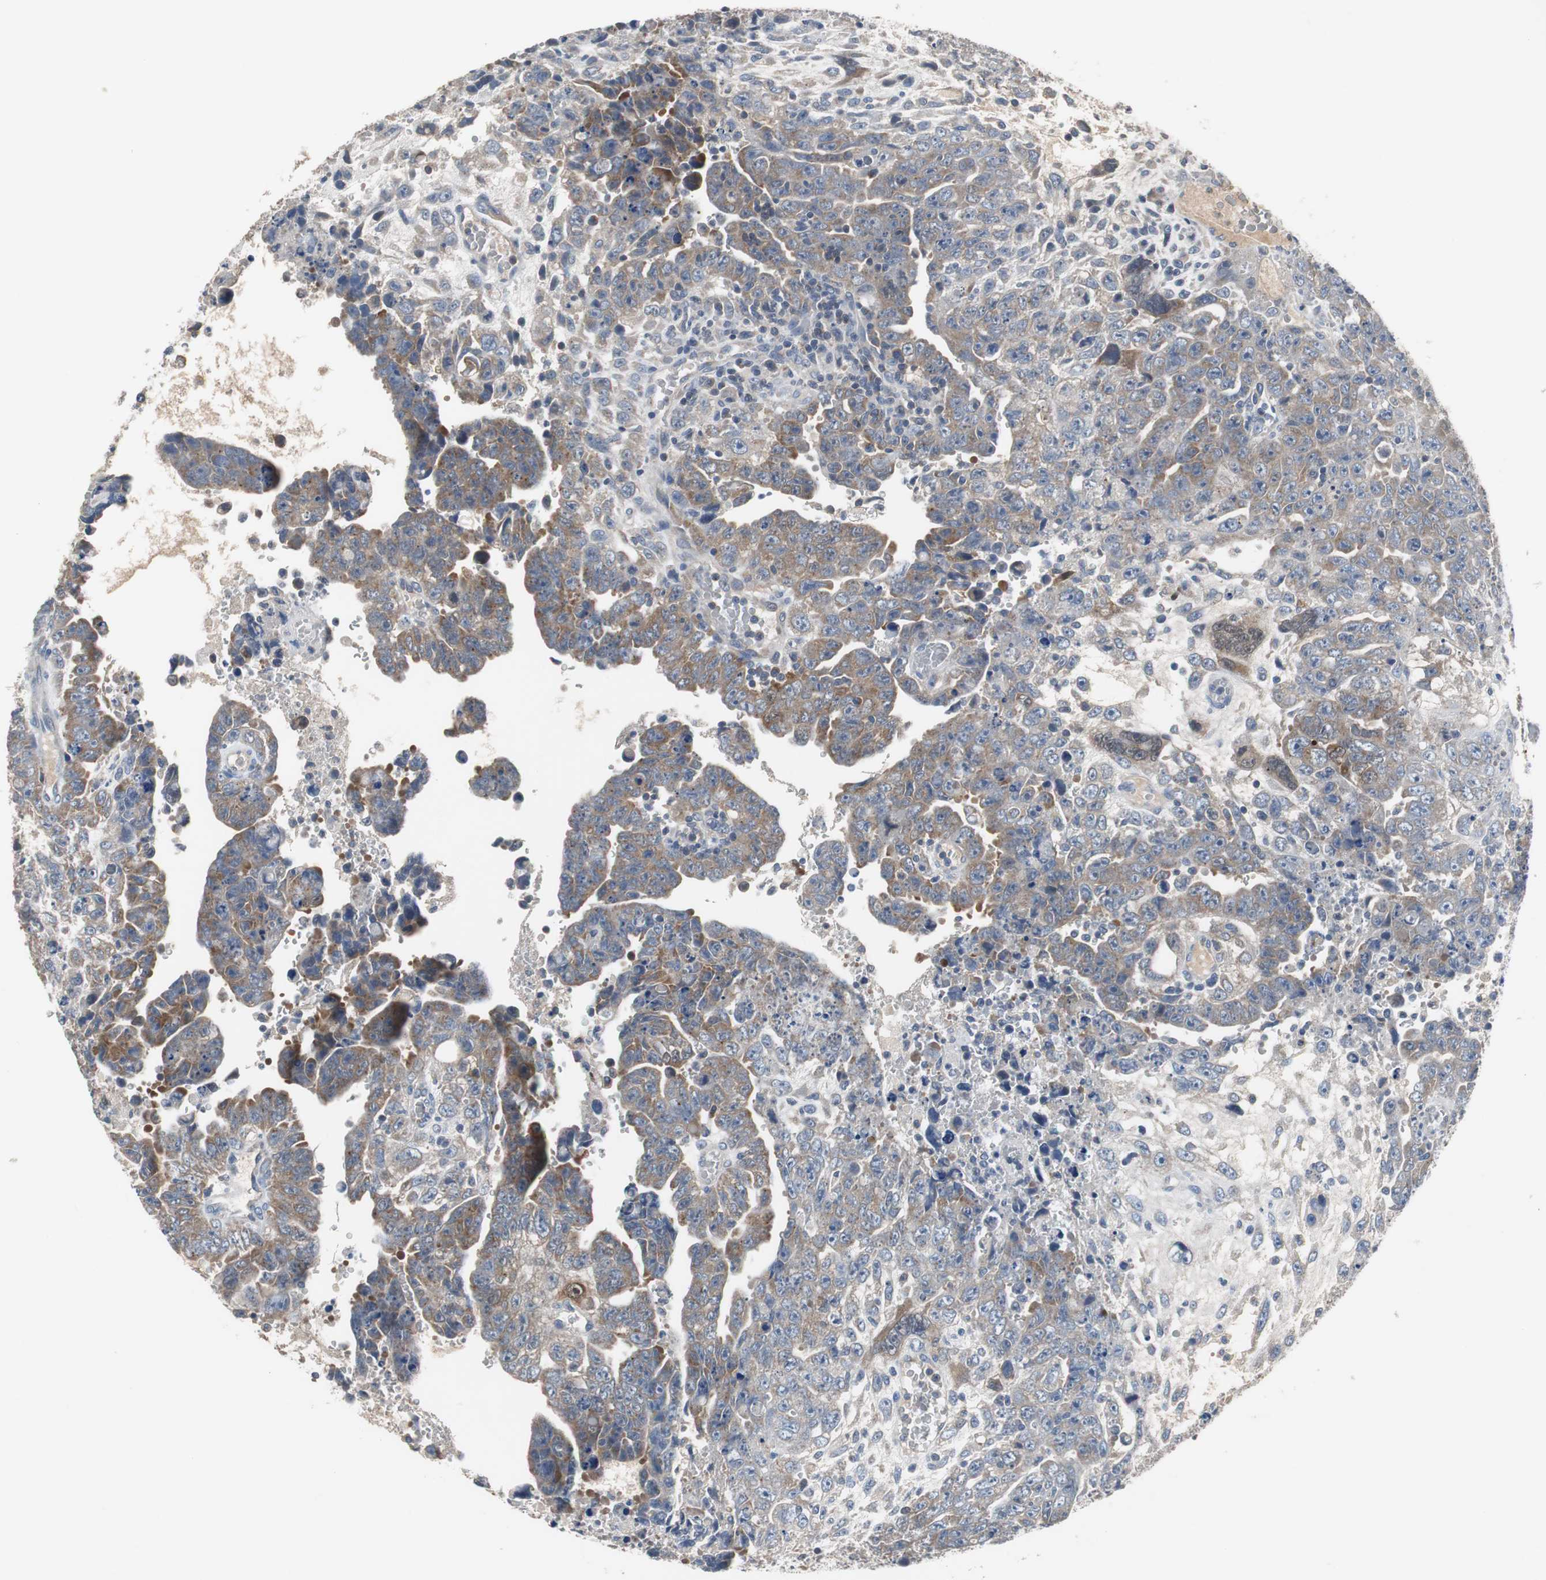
{"staining": {"intensity": "moderate", "quantity": "25%-75%", "location": "cytoplasmic/membranous"}, "tissue": "testis cancer", "cell_type": "Tumor cells", "image_type": "cancer", "snomed": [{"axis": "morphology", "description": "Carcinoma, Embryonal, NOS"}, {"axis": "topography", "description": "Testis"}], "caption": "A brown stain highlights moderate cytoplasmic/membranous staining of a protein in human testis embryonal carcinoma tumor cells.", "gene": "CALB2", "patient": {"sex": "male", "age": 28}}